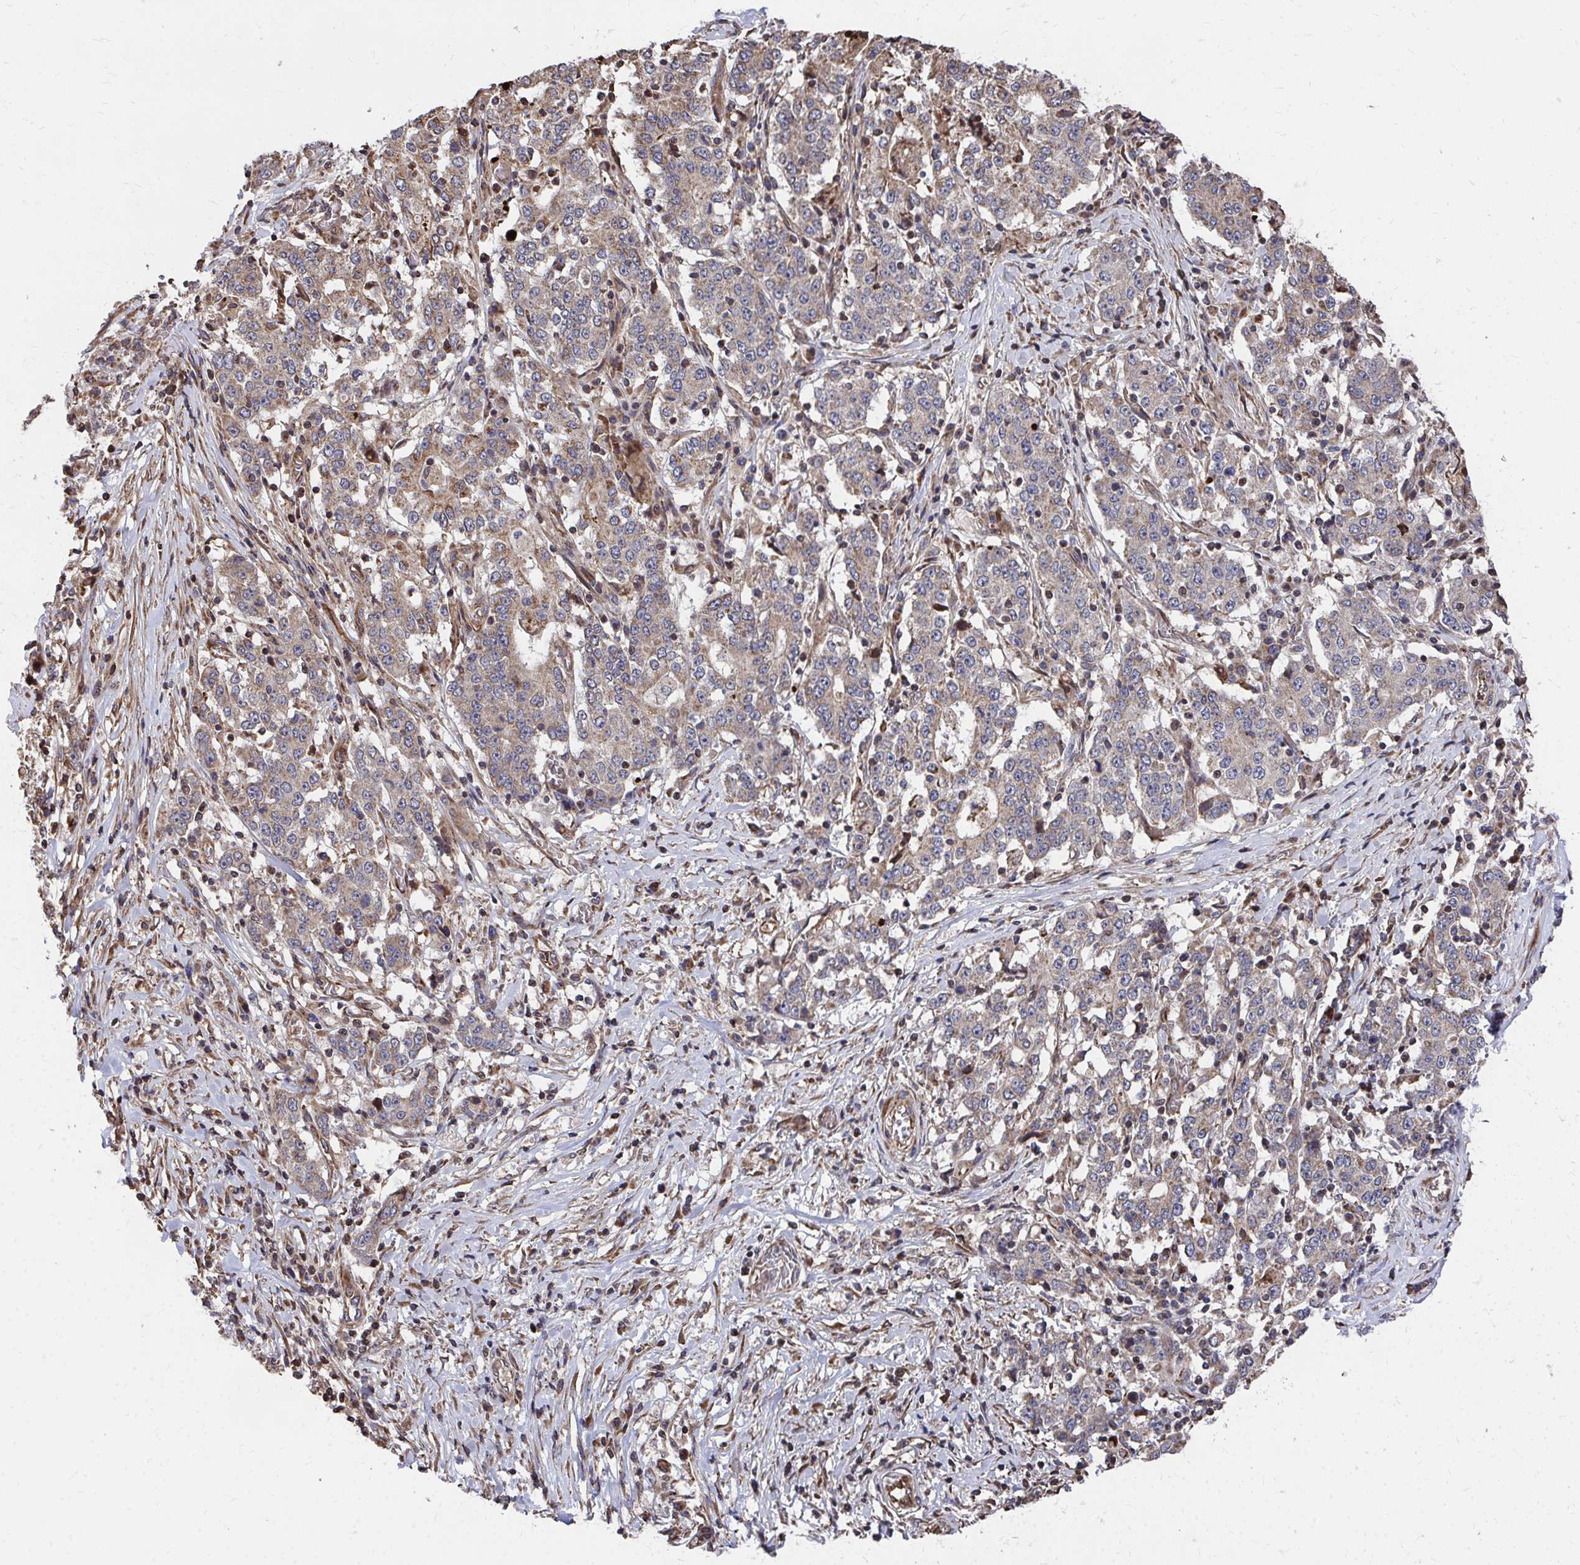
{"staining": {"intensity": "weak", "quantity": ">75%", "location": "cytoplasmic/membranous"}, "tissue": "stomach cancer", "cell_type": "Tumor cells", "image_type": "cancer", "snomed": [{"axis": "morphology", "description": "Adenocarcinoma, NOS"}, {"axis": "topography", "description": "Stomach"}], "caption": "Immunohistochemical staining of human stomach adenocarcinoma reveals low levels of weak cytoplasmic/membranous expression in approximately >75% of tumor cells. (IHC, brightfield microscopy, high magnification).", "gene": "FAM89A", "patient": {"sex": "male", "age": 59}}